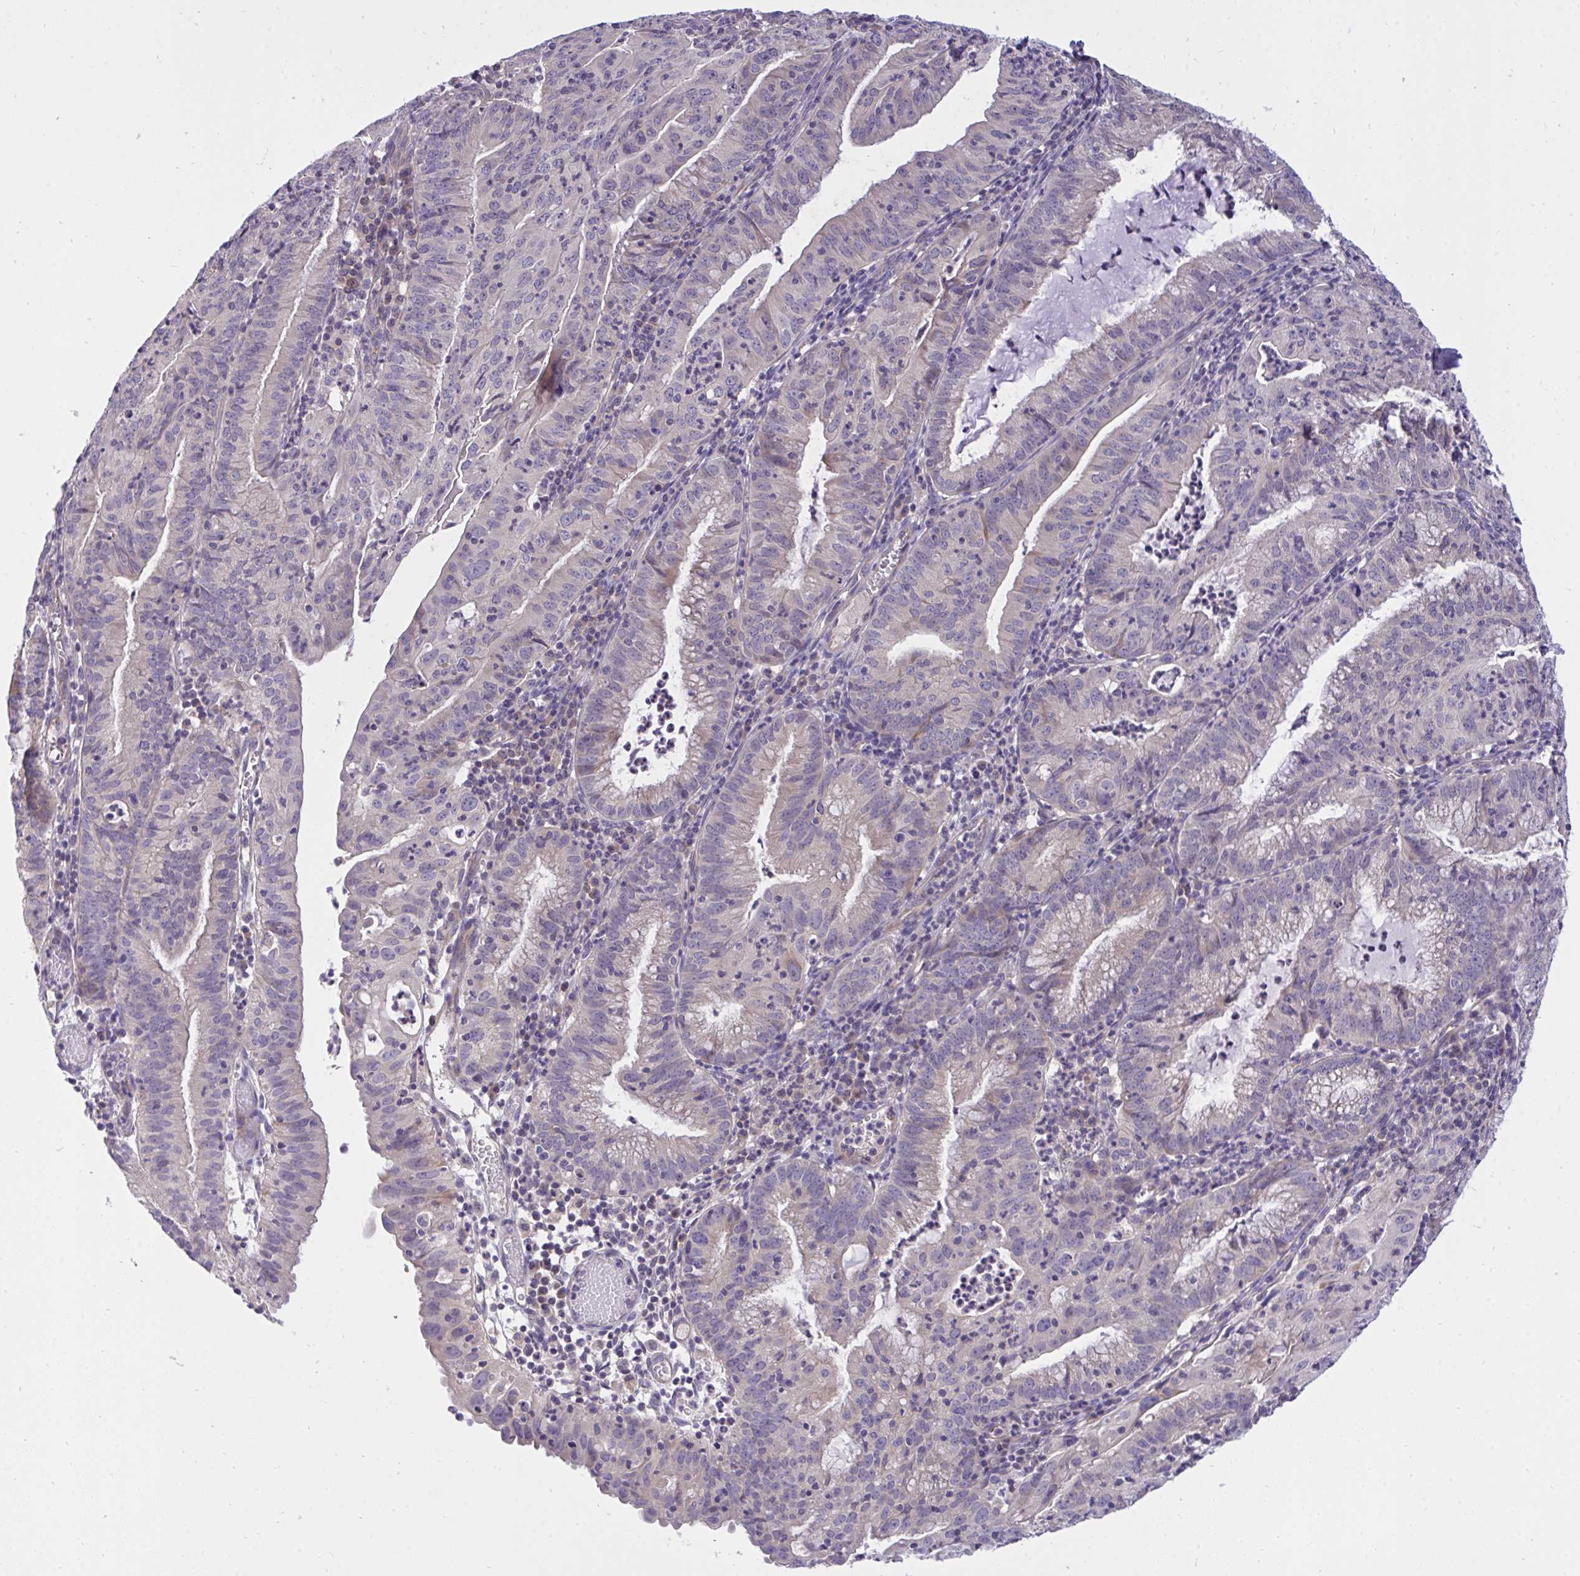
{"staining": {"intensity": "negative", "quantity": "none", "location": "none"}, "tissue": "endometrial cancer", "cell_type": "Tumor cells", "image_type": "cancer", "snomed": [{"axis": "morphology", "description": "Adenocarcinoma, NOS"}, {"axis": "topography", "description": "Endometrium"}], "caption": "This photomicrograph is of endometrial cancer (adenocarcinoma) stained with immunohistochemistry to label a protein in brown with the nuclei are counter-stained blue. There is no staining in tumor cells.", "gene": "C19orf54", "patient": {"sex": "female", "age": 60}}